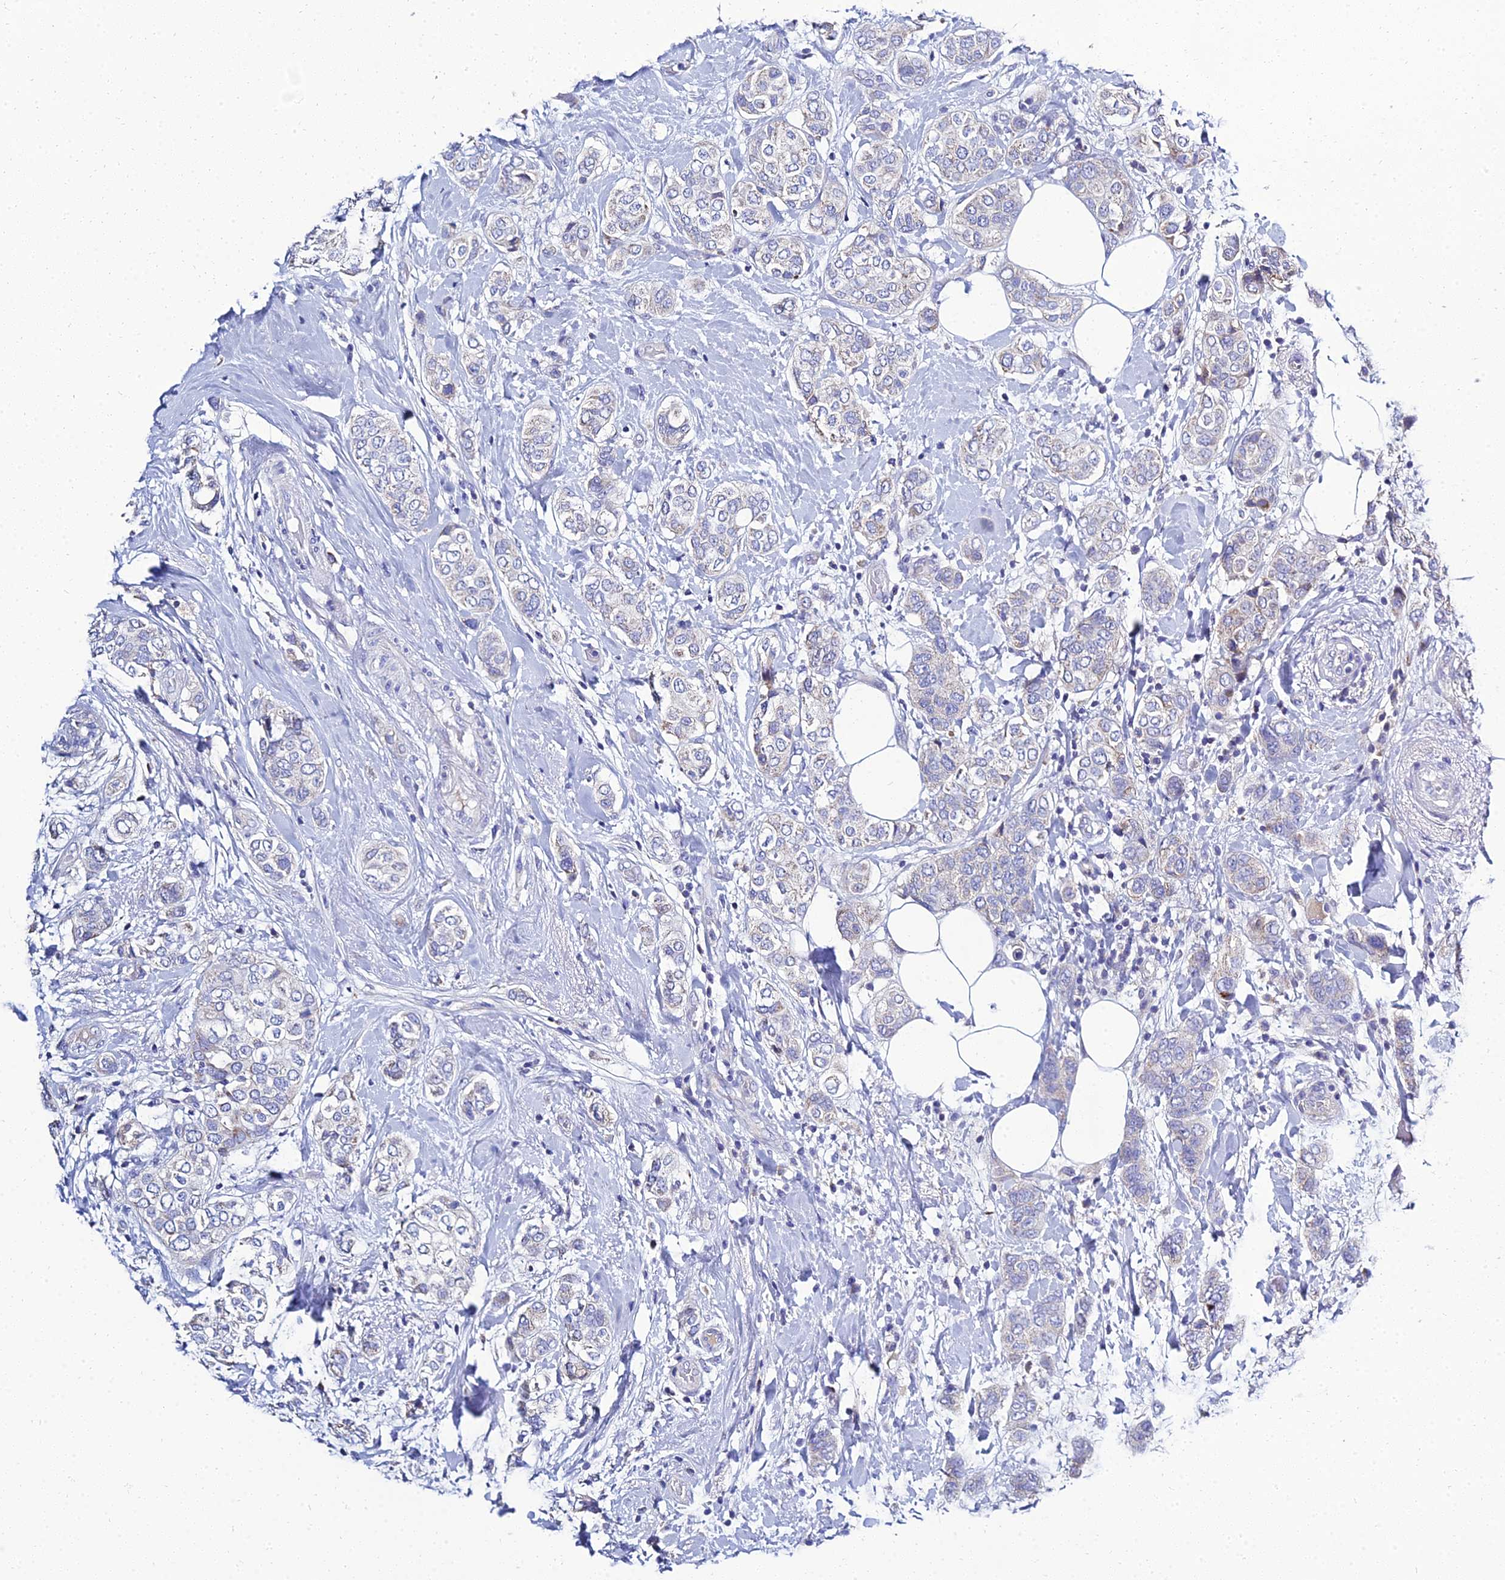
{"staining": {"intensity": "negative", "quantity": "none", "location": "none"}, "tissue": "breast cancer", "cell_type": "Tumor cells", "image_type": "cancer", "snomed": [{"axis": "morphology", "description": "Lobular carcinoma"}, {"axis": "topography", "description": "Breast"}], "caption": "Immunohistochemistry of human breast cancer reveals no expression in tumor cells.", "gene": "NPY", "patient": {"sex": "female", "age": 51}}